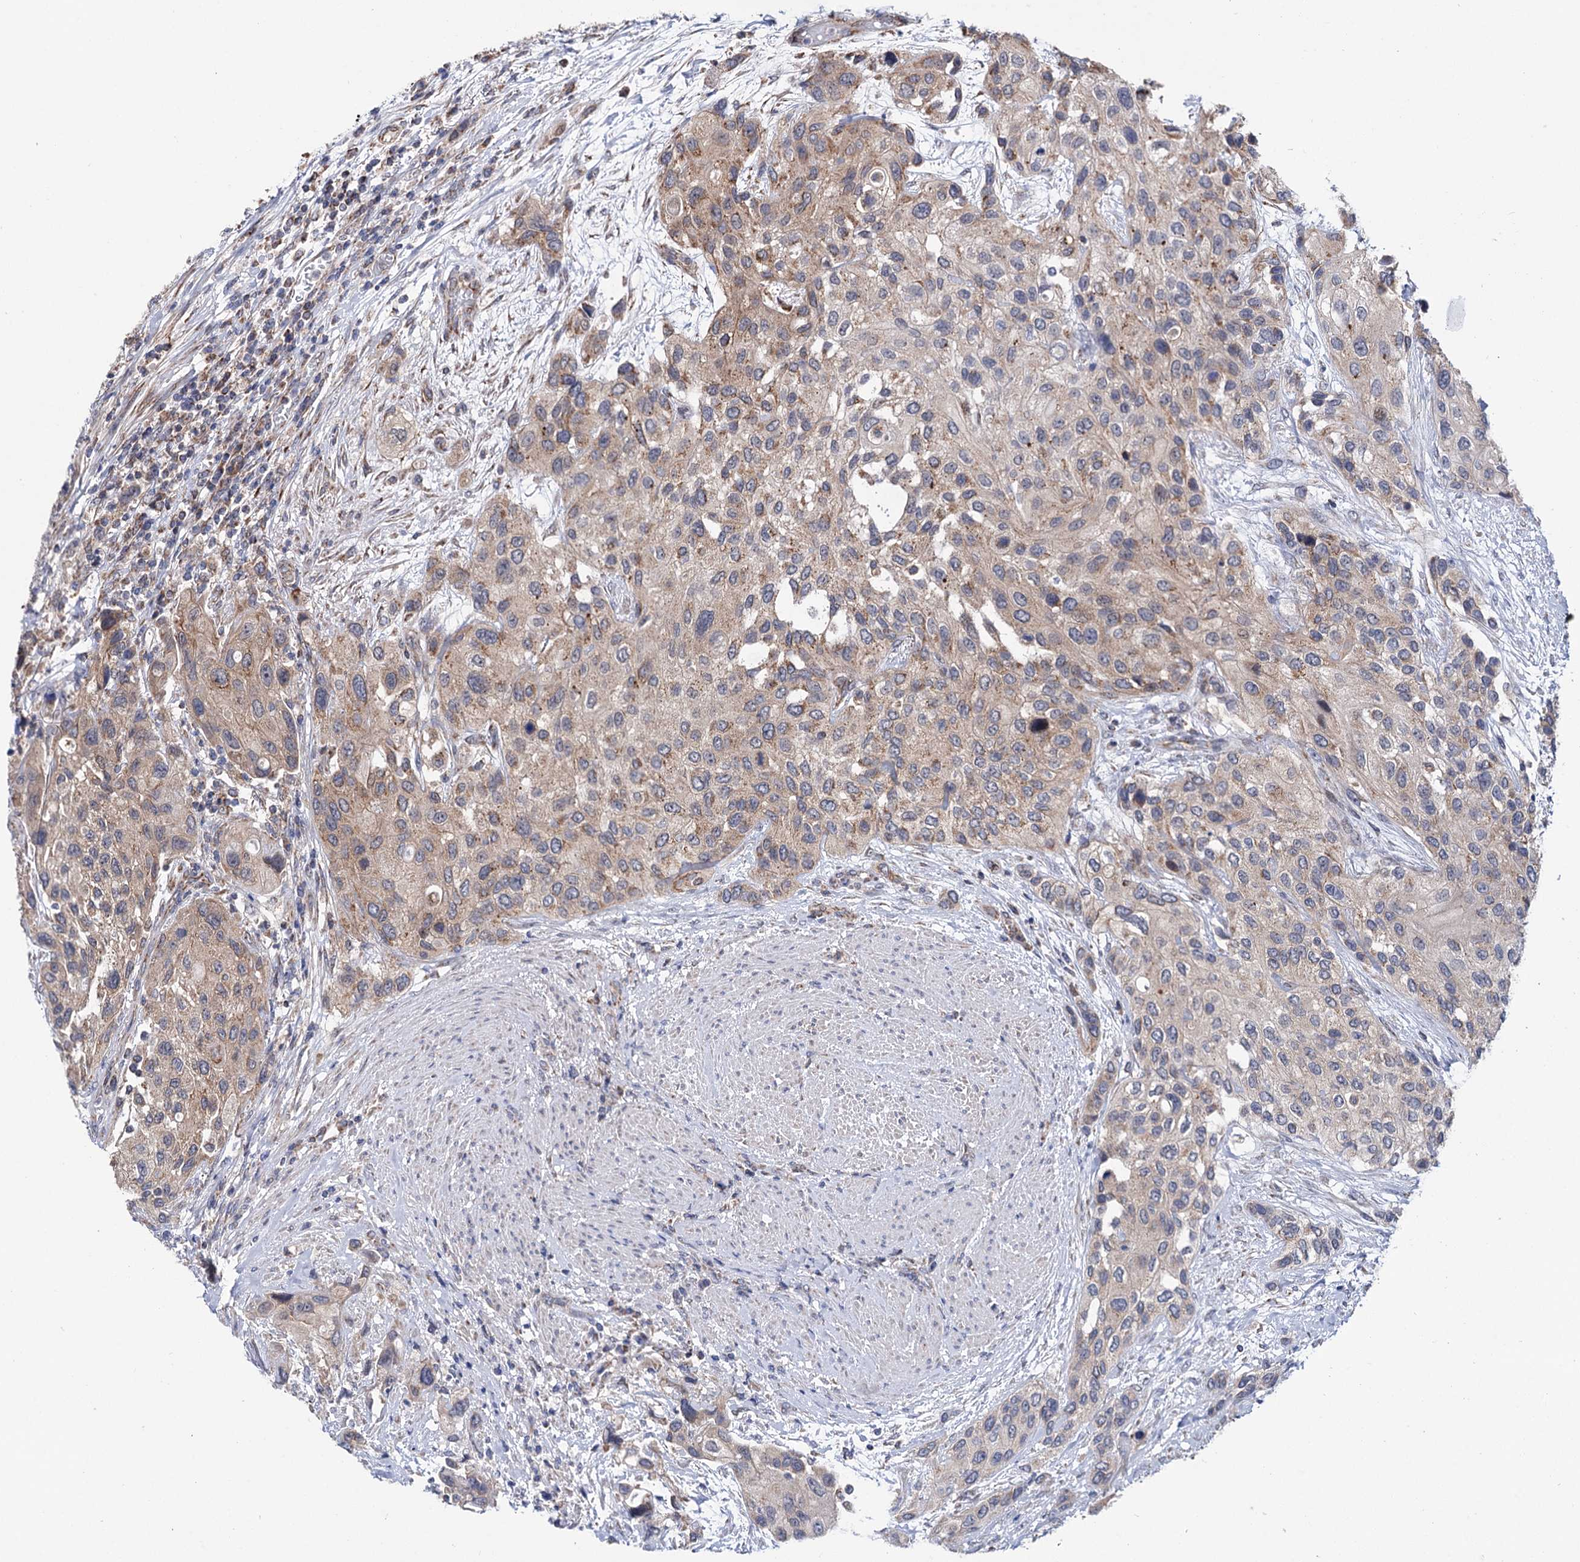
{"staining": {"intensity": "weak", "quantity": "25%-75%", "location": "cytoplasmic/membranous"}, "tissue": "urothelial cancer", "cell_type": "Tumor cells", "image_type": "cancer", "snomed": [{"axis": "morphology", "description": "Normal tissue, NOS"}, {"axis": "morphology", "description": "Urothelial carcinoma, High grade"}, {"axis": "topography", "description": "Vascular tissue"}, {"axis": "topography", "description": "Urinary bladder"}], "caption": "Brown immunohistochemical staining in human urothelial cancer demonstrates weak cytoplasmic/membranous expression in approximately 25%-75% of tumor cells.", "gene": "SUCLA2", "patient": {"sex": "female", "age": 56}}